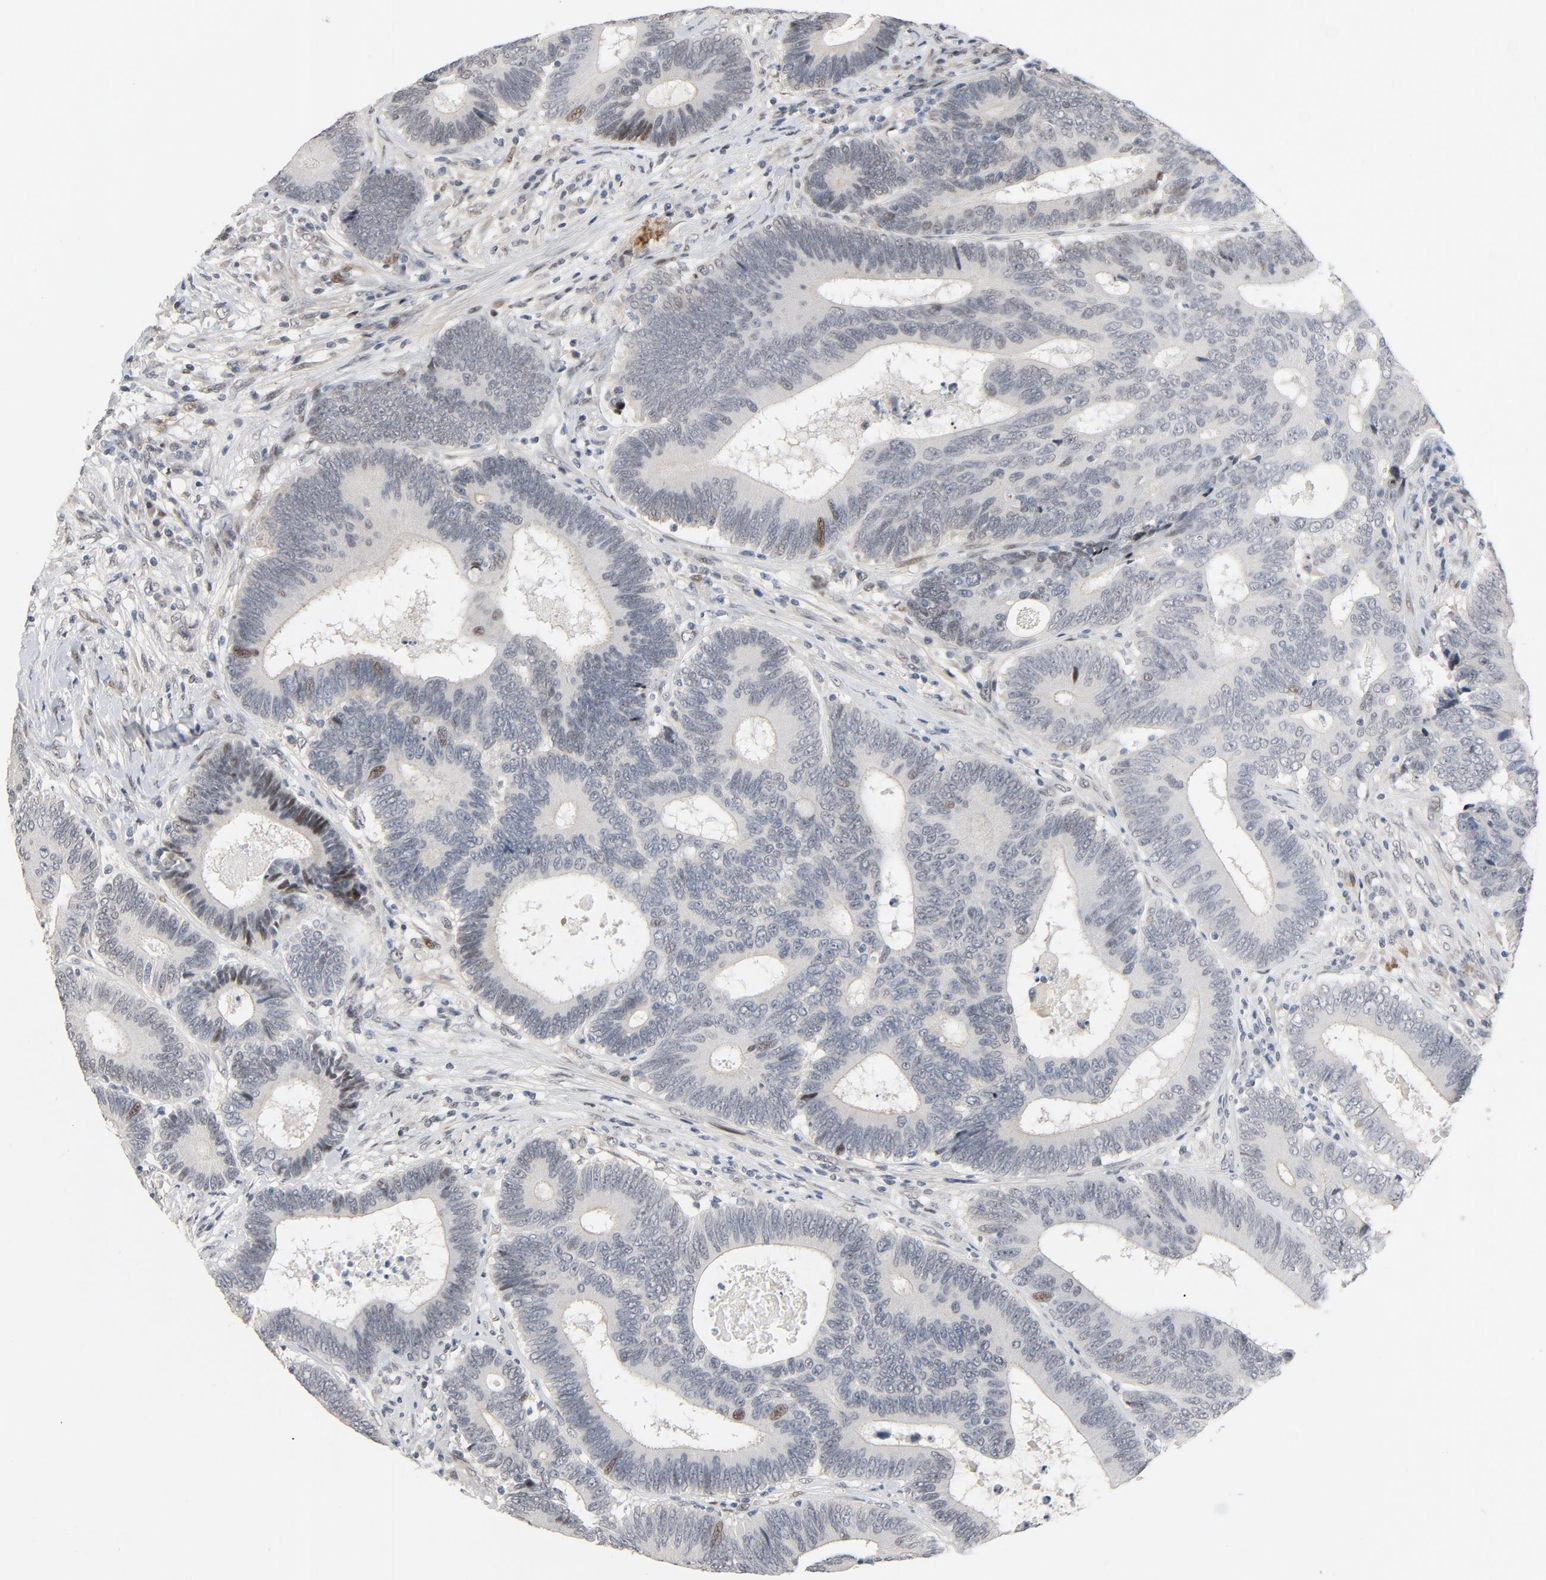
{"staining": {"intensity": "weak", "quantity": "<25%", "location": "cytoplasmic/membranous"}, "tissue": "colorectal cancer", "cell_type": "Tumor cells", "image_type": "cancer", "snomed": [{"axis": "morphology", "description": "Adenocarcinoma, NOS"}, {"axis": "topography", "description": "Colon"}], "caption": "Immunohistochemistry photomicrograph of human colorectal adenocarcinoma stained for a protein (brown), which reveals no positivity in tumor cells. (DAB immunohistochemistry, high magnification).", "gene": "FSCB", "patient": {"sex": "female", "age": 78}}